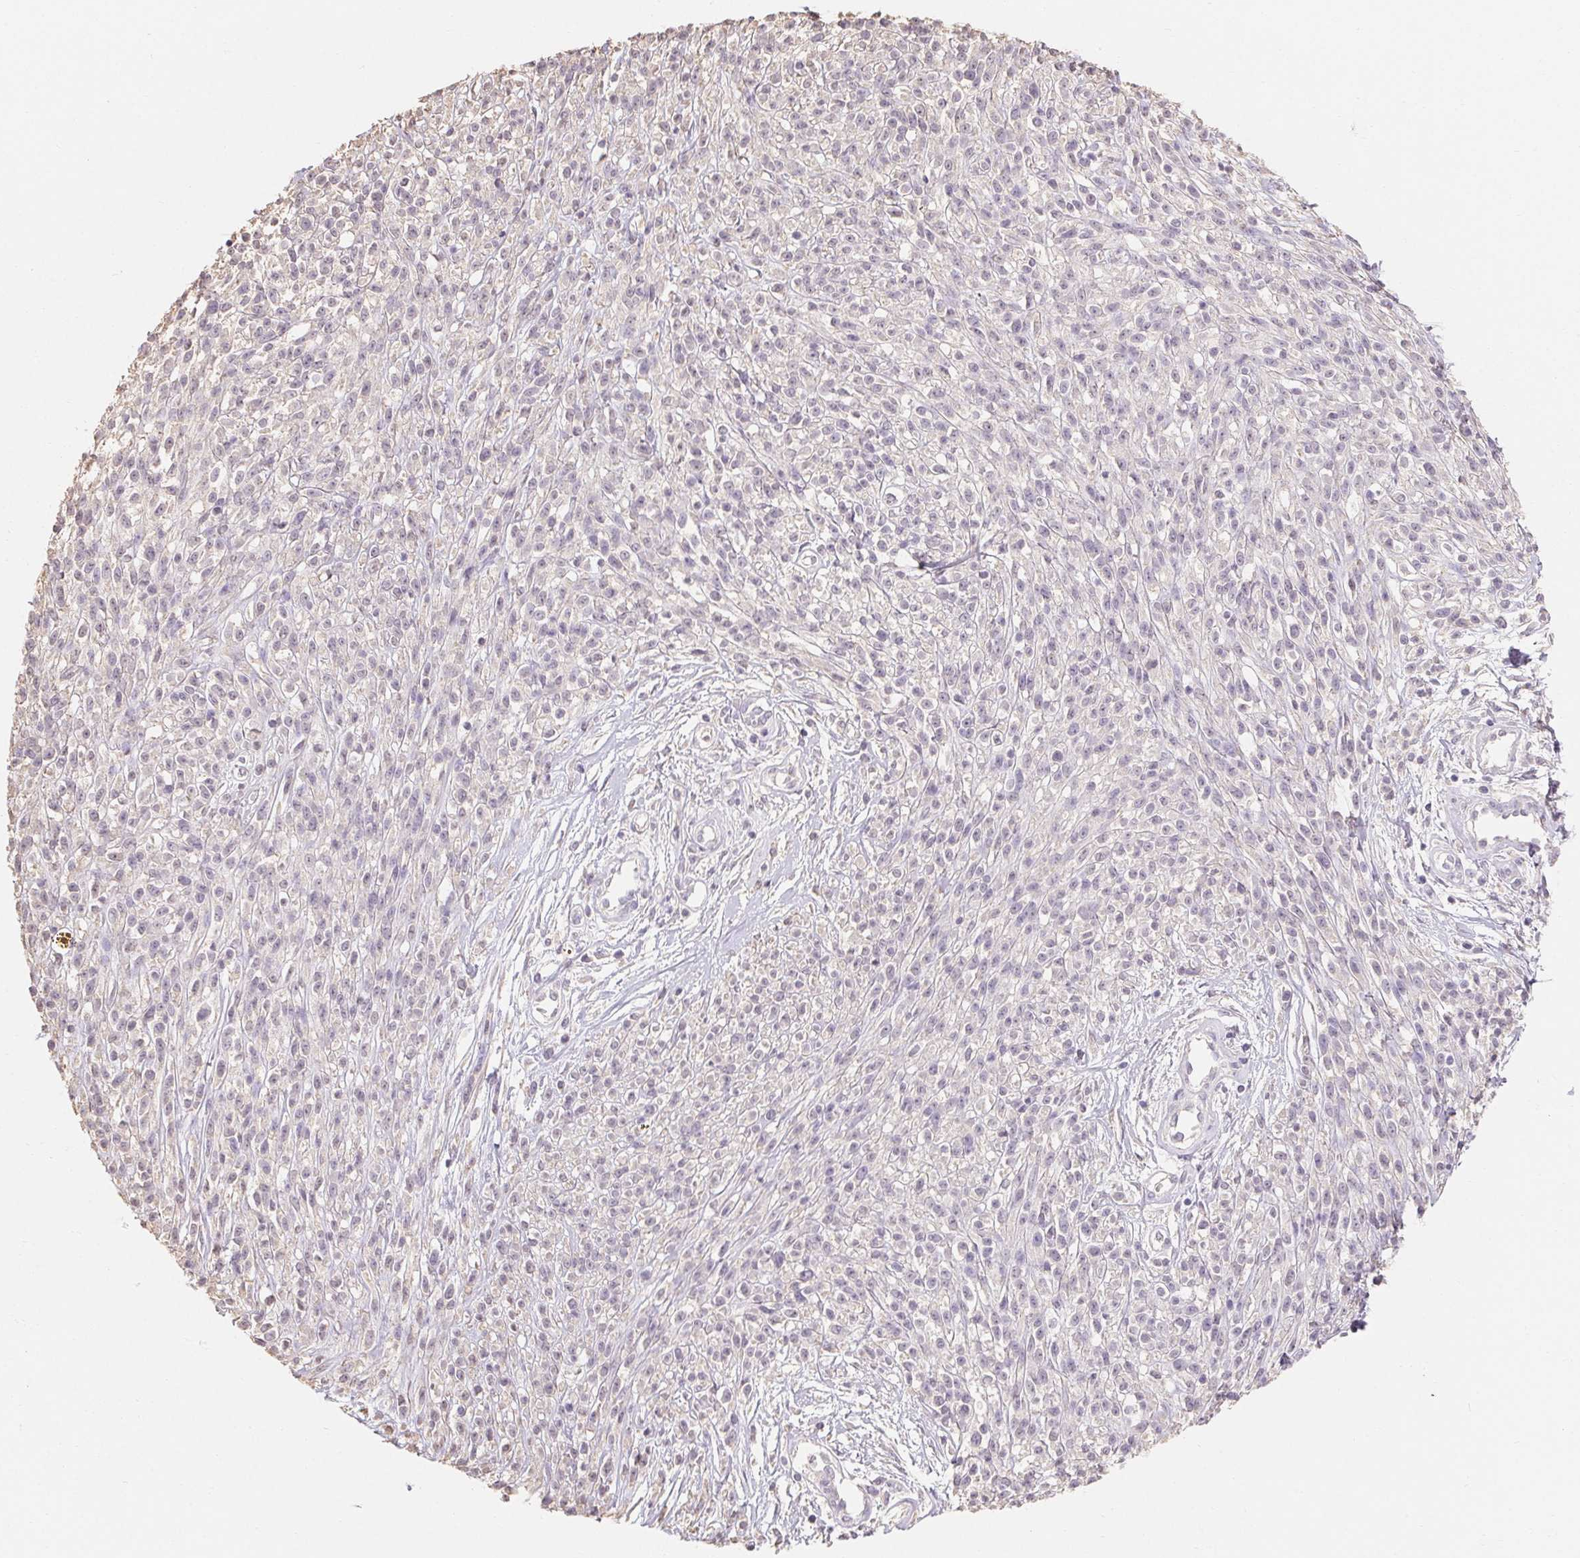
{"staining": {"intensity": "negative", "quantity": "none", "location": "none"}, "tissue": "melanoma", "cell_type": "Tumor cells", "image_type": "cancer", "snomed": [{"axis": "morphology", "description": "Malignant melanoma, NOS"}, {"axis": "topography", "description": "Skin"}, {"axis": "topography", "description": "Skin of trunk"}], "caption": "An immunohistochemistry (IHC) micrograph of melanoma is shown. There is no staining in tumor cells of melanoma.", "gene": "MAP7D2", "patient": {"sex": "male", "age": 74}}